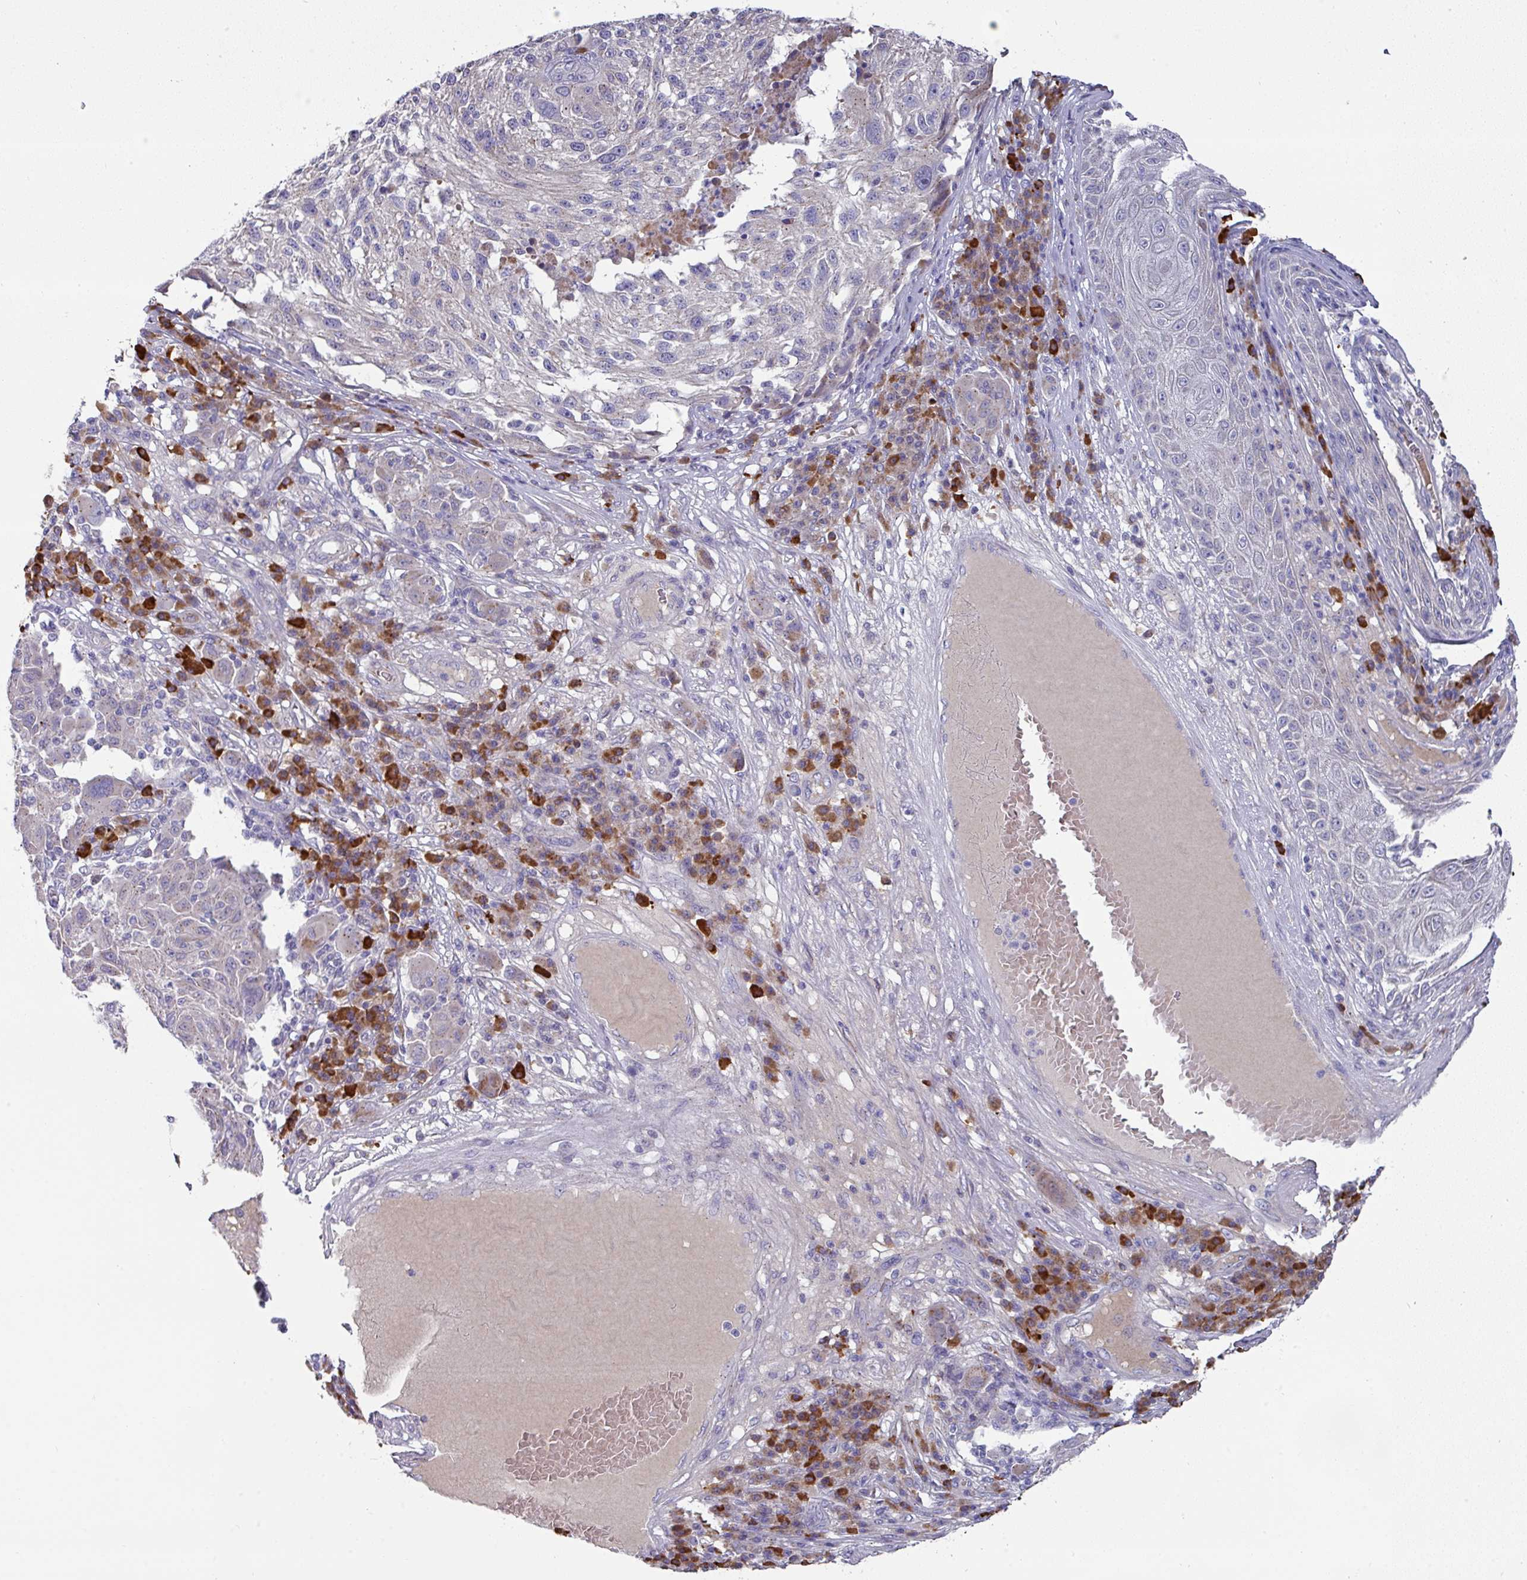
{"staining": {"intensity": "negative", "quantity": "none", "location": "none"}, "tissue": "melanoma", "cell_type": "Tumor cells", "image_type": "cancer", "snomed": [{"axis": "morphology", "description": "Malignant melanoma, NOS"}, {"axis": "topography", "description": "Skin"}], "caption": "Micrograph shows no significant protein positivity in tumor cells of melanoma.", "gene": "IL4R", "patient": {"sex": "male", "age": 53}}